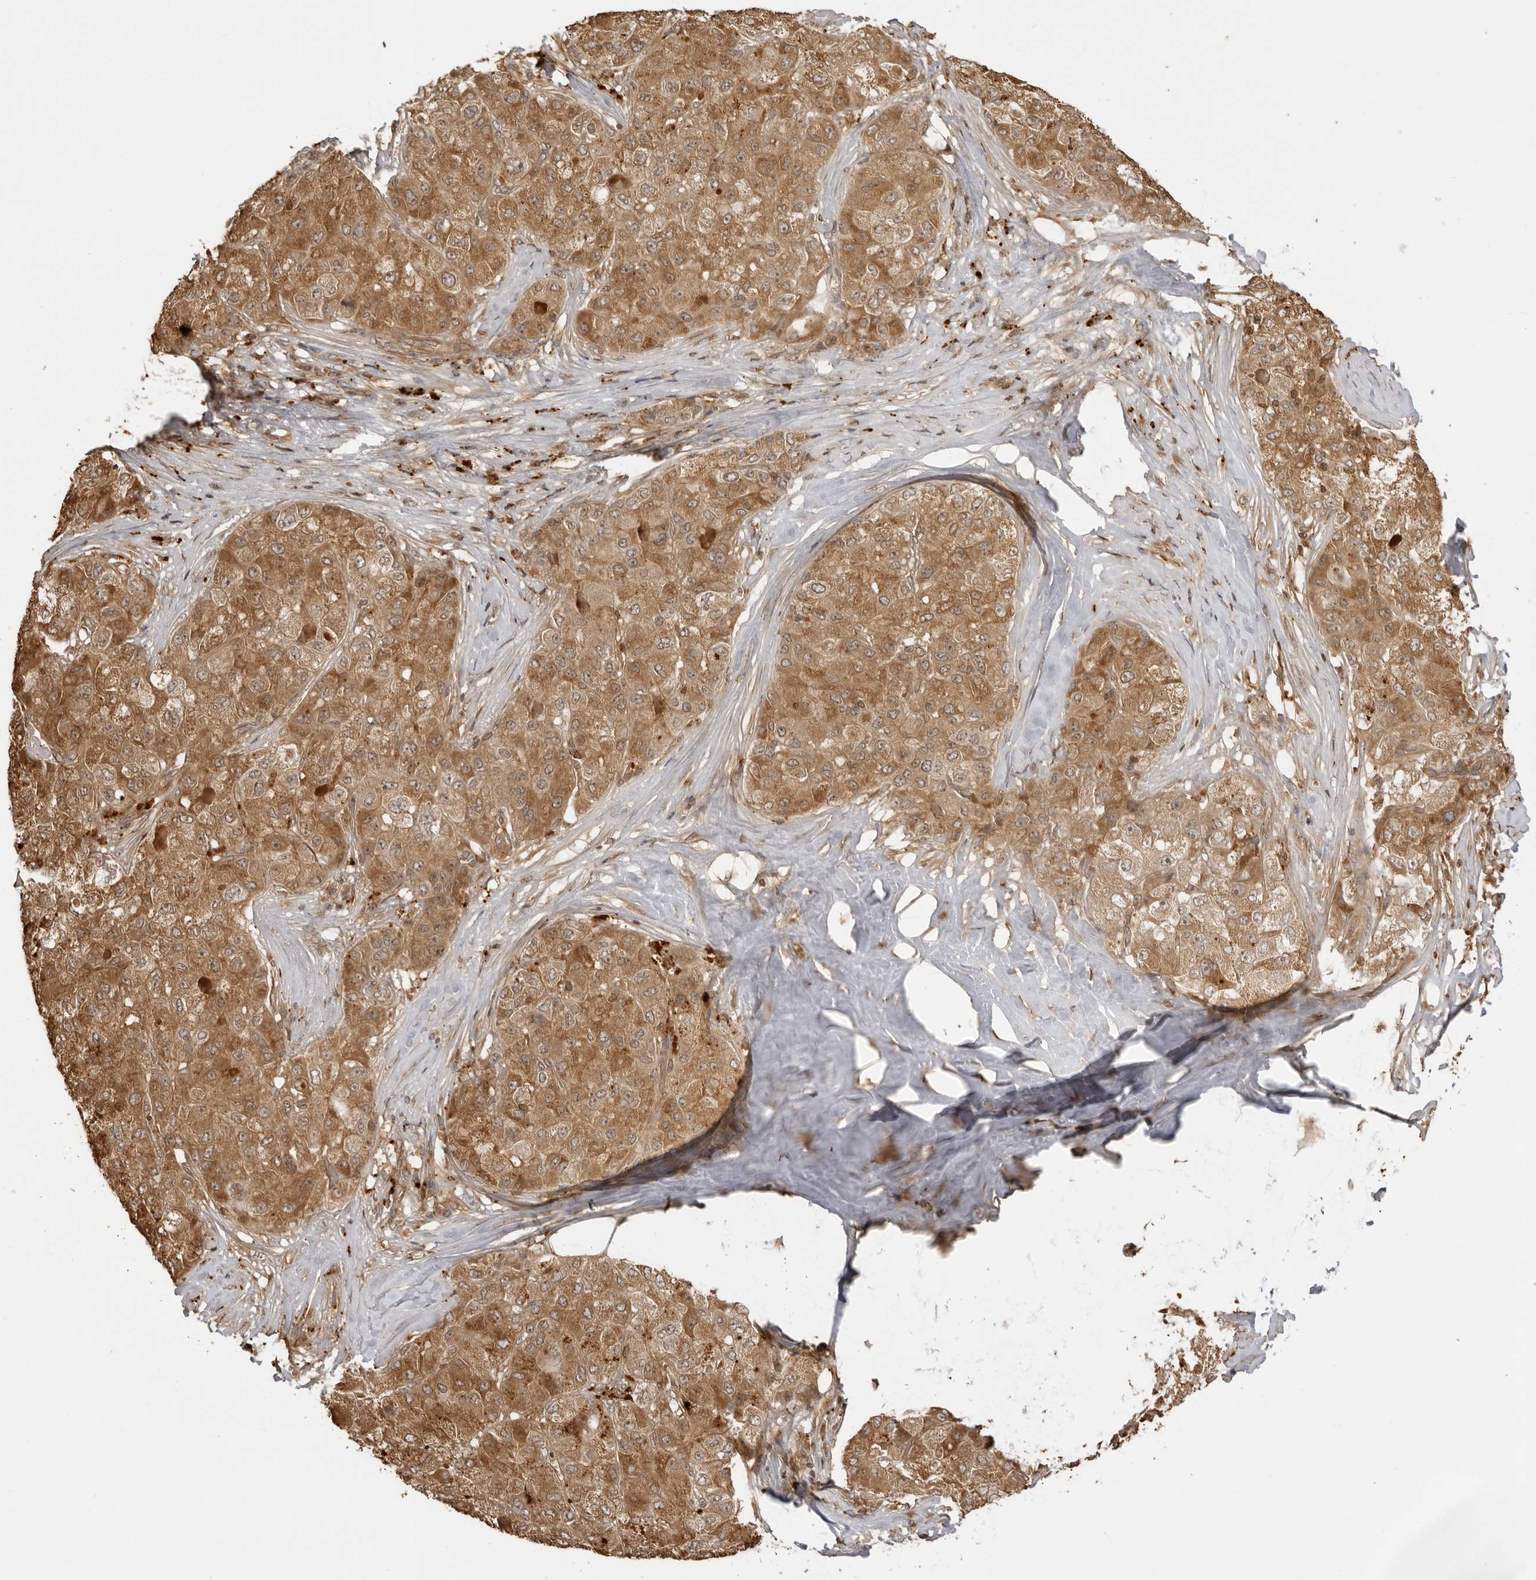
{"staining": {"intensity": "moderate", "quantity": ">75%", "location": "cytoplasmic/membranous,nuclear"}, "tissue": "liver cancer", "cell_type": "Tumor cells", "image_type": "cancer", "snomed": [{"axis": "morphology", "description": "Carcinoma, Hepatocellular, NOS"}, {"axis": "topography", "description": "Liver"}], "caption": "Tumor cells exhibit medium levels of moderate cytoplasmic/membranous and nuclear positivity in about >75% of cells in liver cancer (hepatocellular carcinoma).", "gene": "IKBKE", "patient": {"sex": "male", "age": 80}}